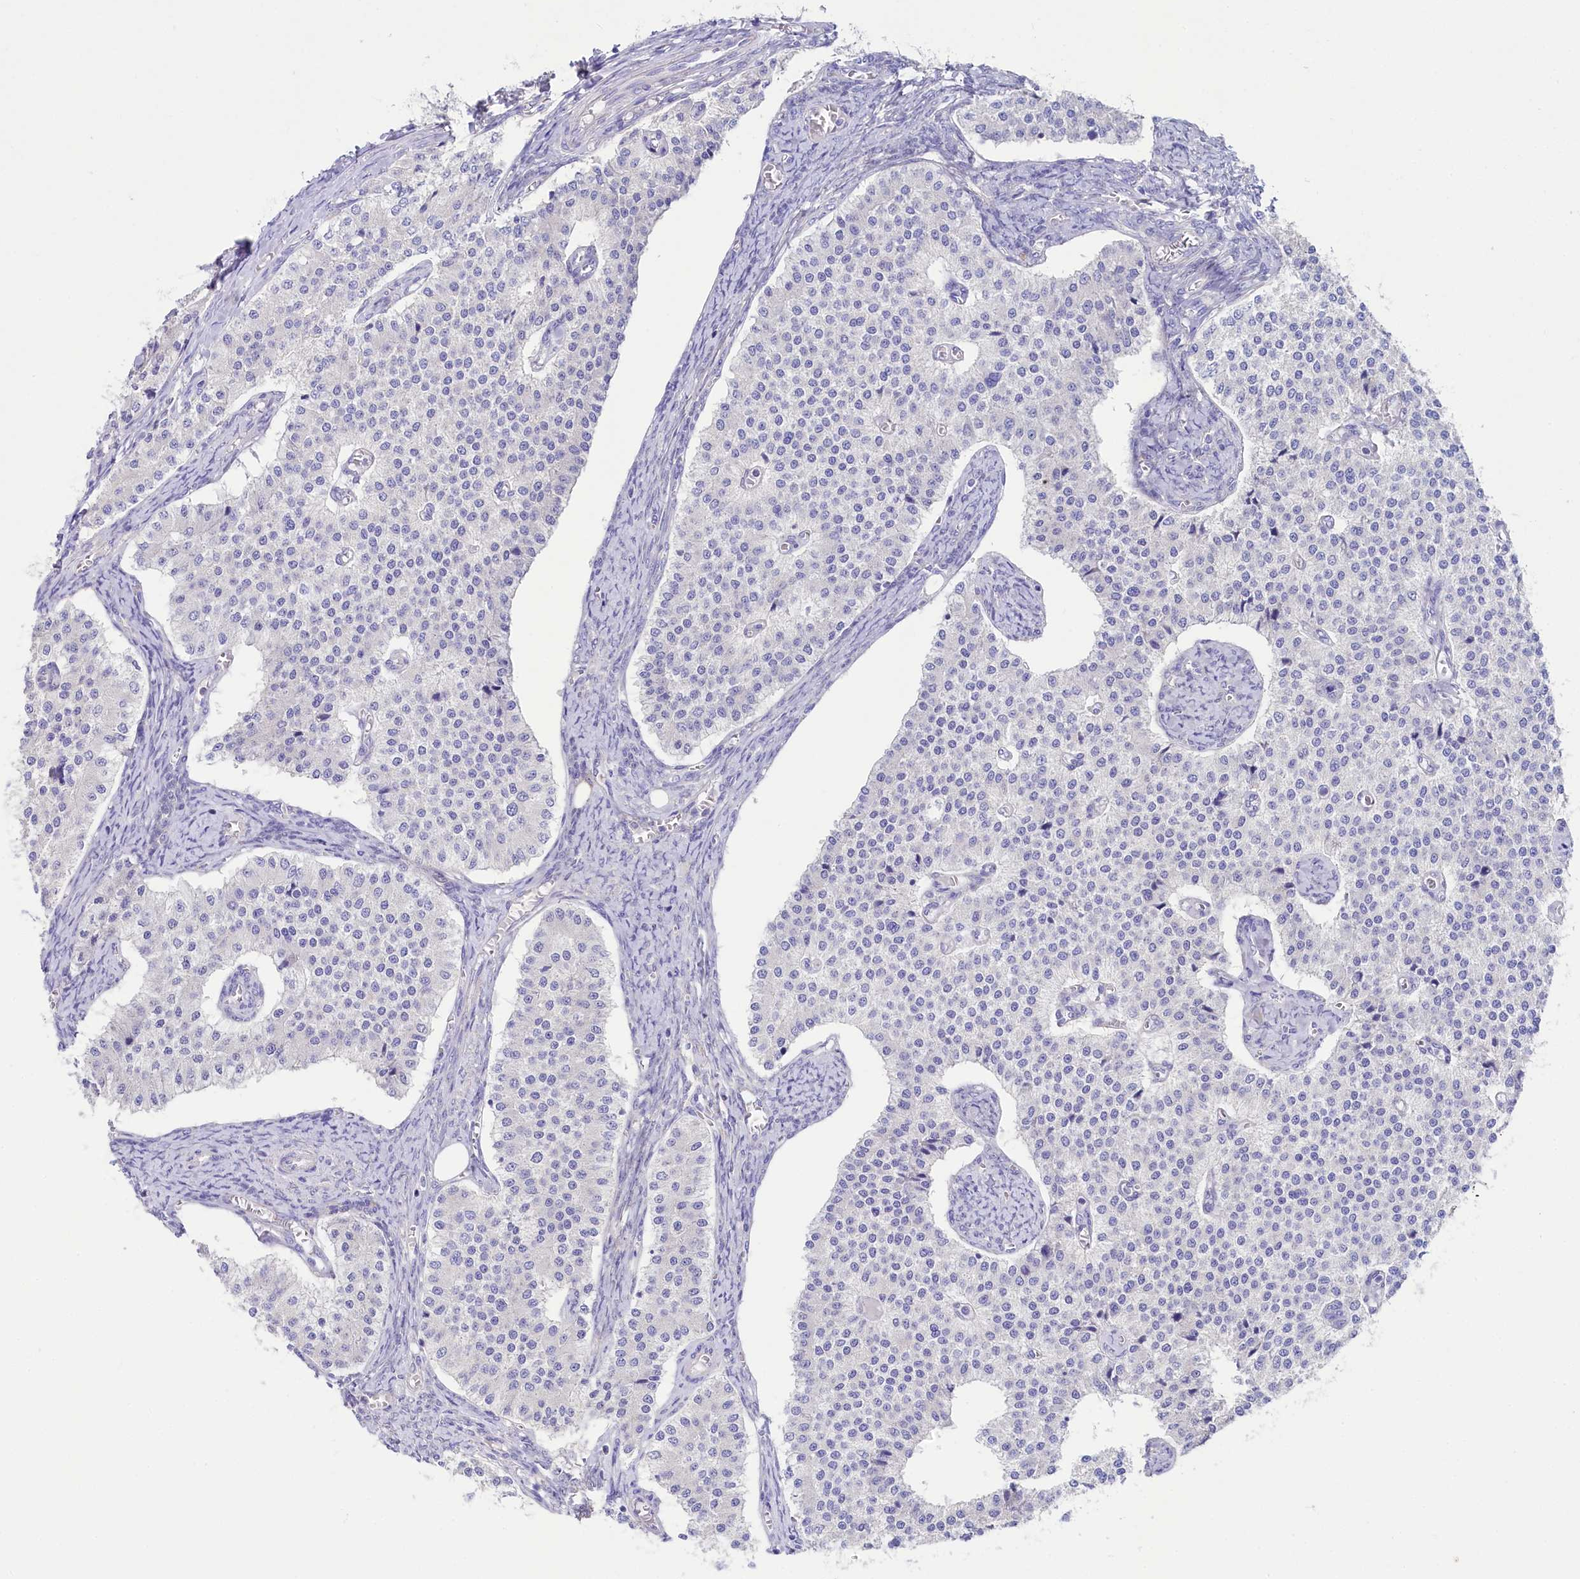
{"staining": {"intensity": "negative", "quantity": "none", "location": "none"}, "tissue": "carcinoid", "cell_type": "Tumor cells", "image_type": "cancer", "snomed": [{"axis": "morphology", "description": "Carcinoid, malignant, NOS"}, {"axis": "topography", "description": "Colon"}], "caption": "Immunohistochemistry of human malignant carcinoid shows no expression in tumor cells.", "gene": "VPS26B", "patient": {"sex": "female", "age": 52}}